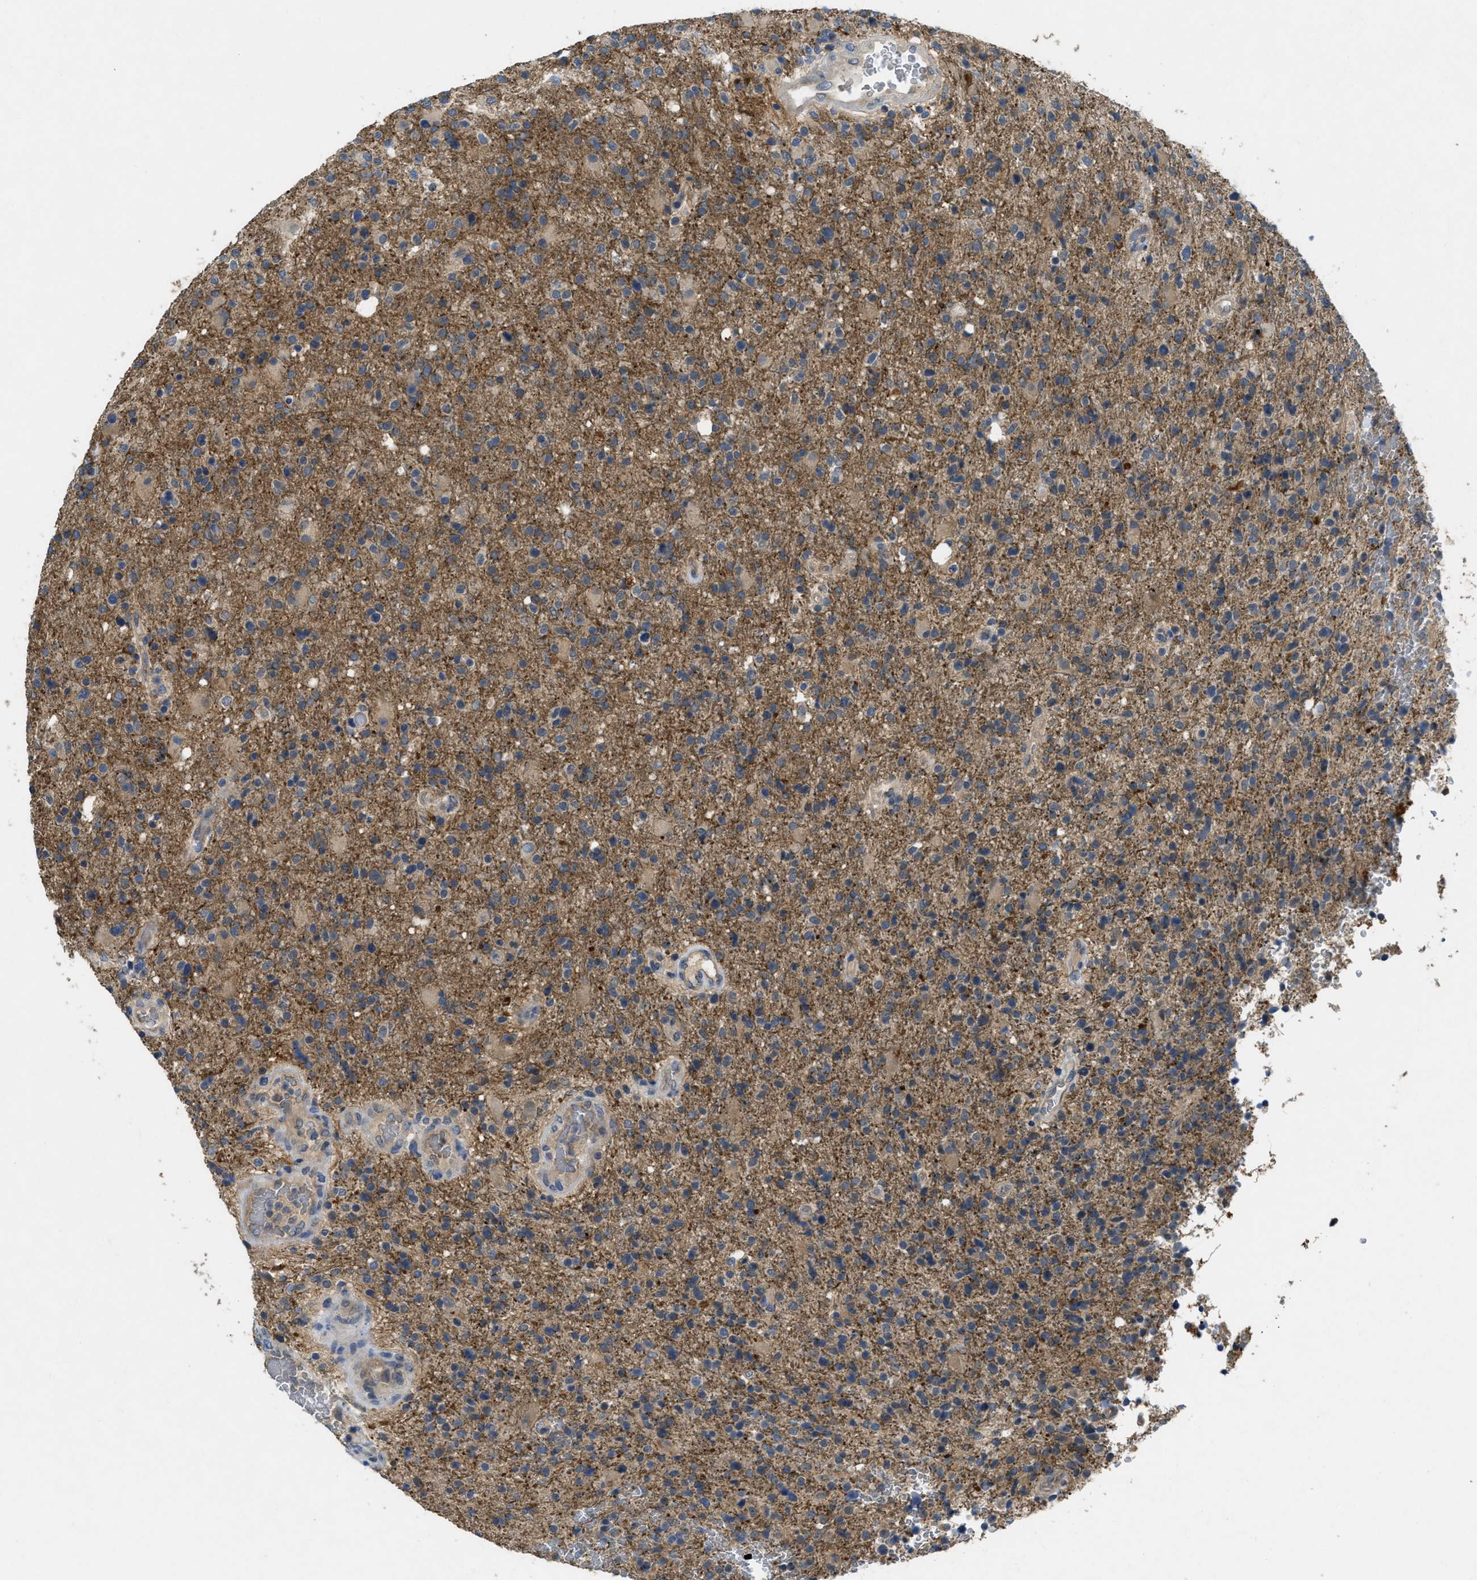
{"staining": {"intensity": "weak", "quantity": "25%-75%", "location": "cytoplasmic/membranous"}, "tissue": "glioma", "cell_type": "Tumor cells", "image_type": "cancer", "snomed": [{"axis": "morphology", "description": "Glioma, malignant, High grade"}, {"axis": "topography", "description": "Brain"}], "caption": "Immunohistochemical staining of malignant high-grade glioma exhibits low levels of weak cytoplasmic/membranous expression in about 25%-75% of tumor cells.", "gene": "PPP3CA", "patient": {"sex": "male", "age": 72}}